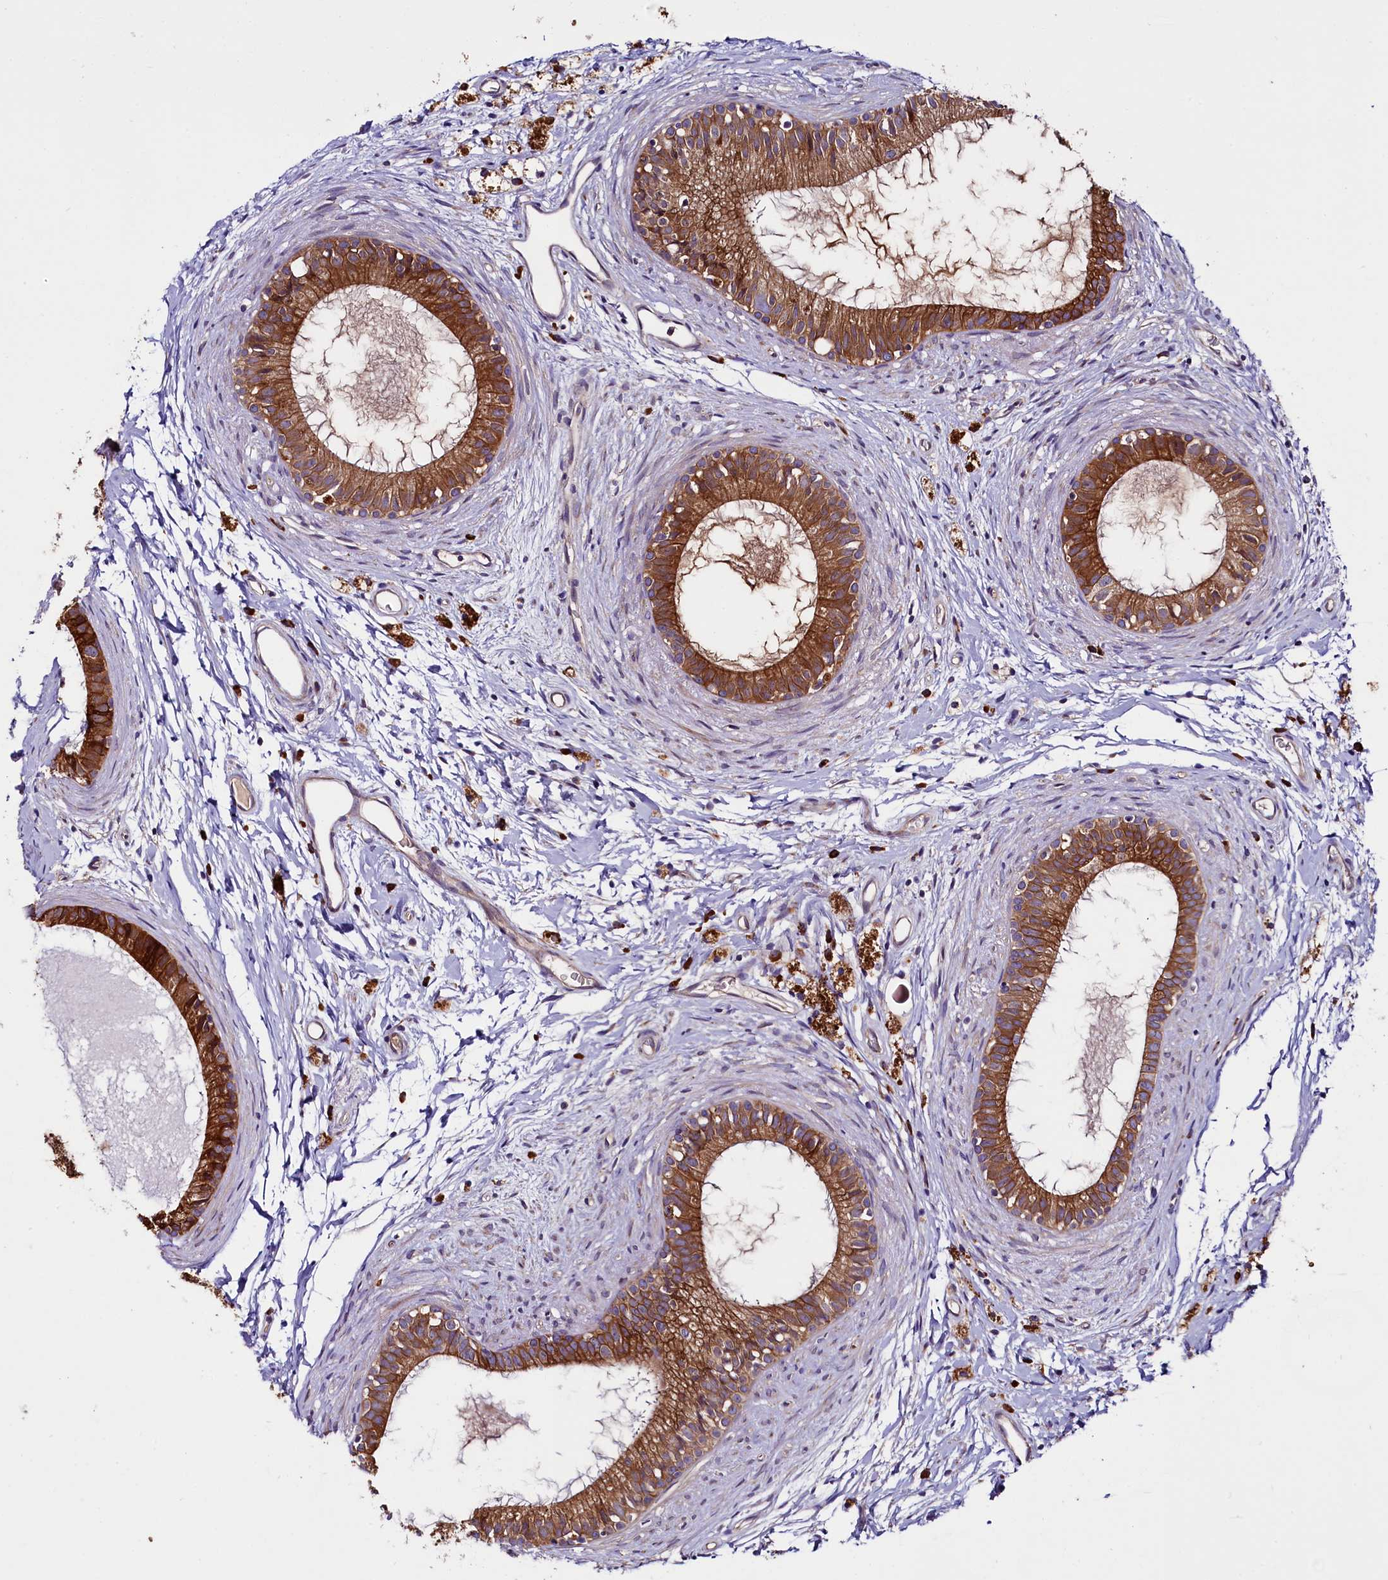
{"staining": {"intensity": "strong", "quantity": ">75%", "location": "cytoplasmic/membranous"}, "tissue": "epididymis", "cell_type": "Glandular cells", "image_type": "normal", "snomed": [{"axis": "morphology", "description": "Normal tissue, NOS"}, {"axis": "topography", "description": "Epididymis"}], "caption": "The histopathology image displays a brown stain indicating the presence of a protein in the cytoplasmic/membranous of glandular cells in epididymis.", "gene": "ZSWIM1", "patient": {"sex": "male", "age": 80}}